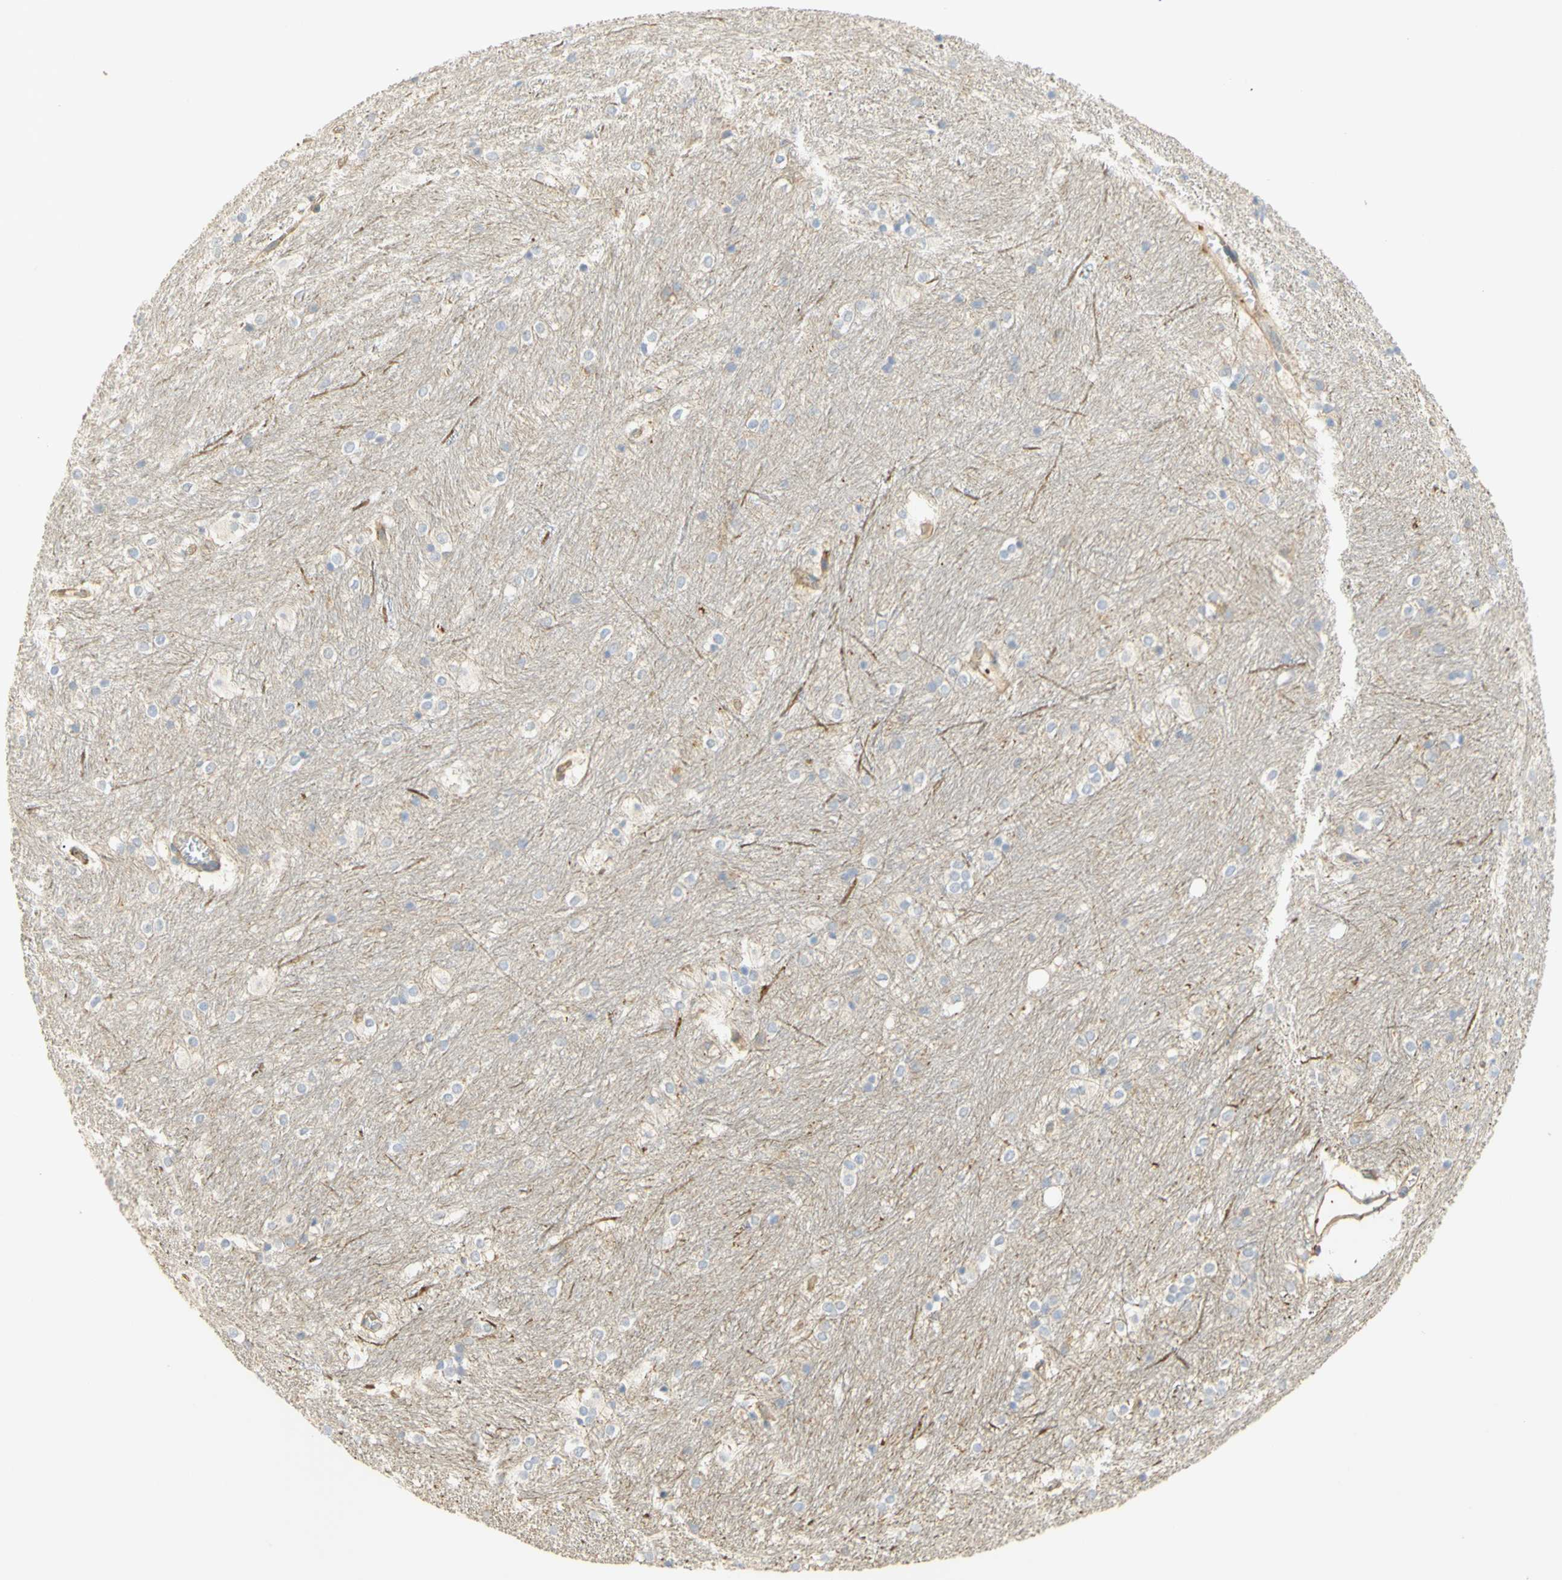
{"staining": {"intensity": "negative", "quantity": "none", "location": "none"}, "tissue": "caudate", "cell_type": "Glial cells", "image_type": "normal", "snomed": [{"axis": "morphology", "description": "Normal tissue, NOS"}, {"axis": "topography", "description": "Lateral ventricle wall"}], "caption": "Immunohistochemistry micrograph of benign caudate stained for a protein (brown), which displays no expression in glial cells.", "gene": "KCNE4", "patient": {"sex": "female", "age": 19}}